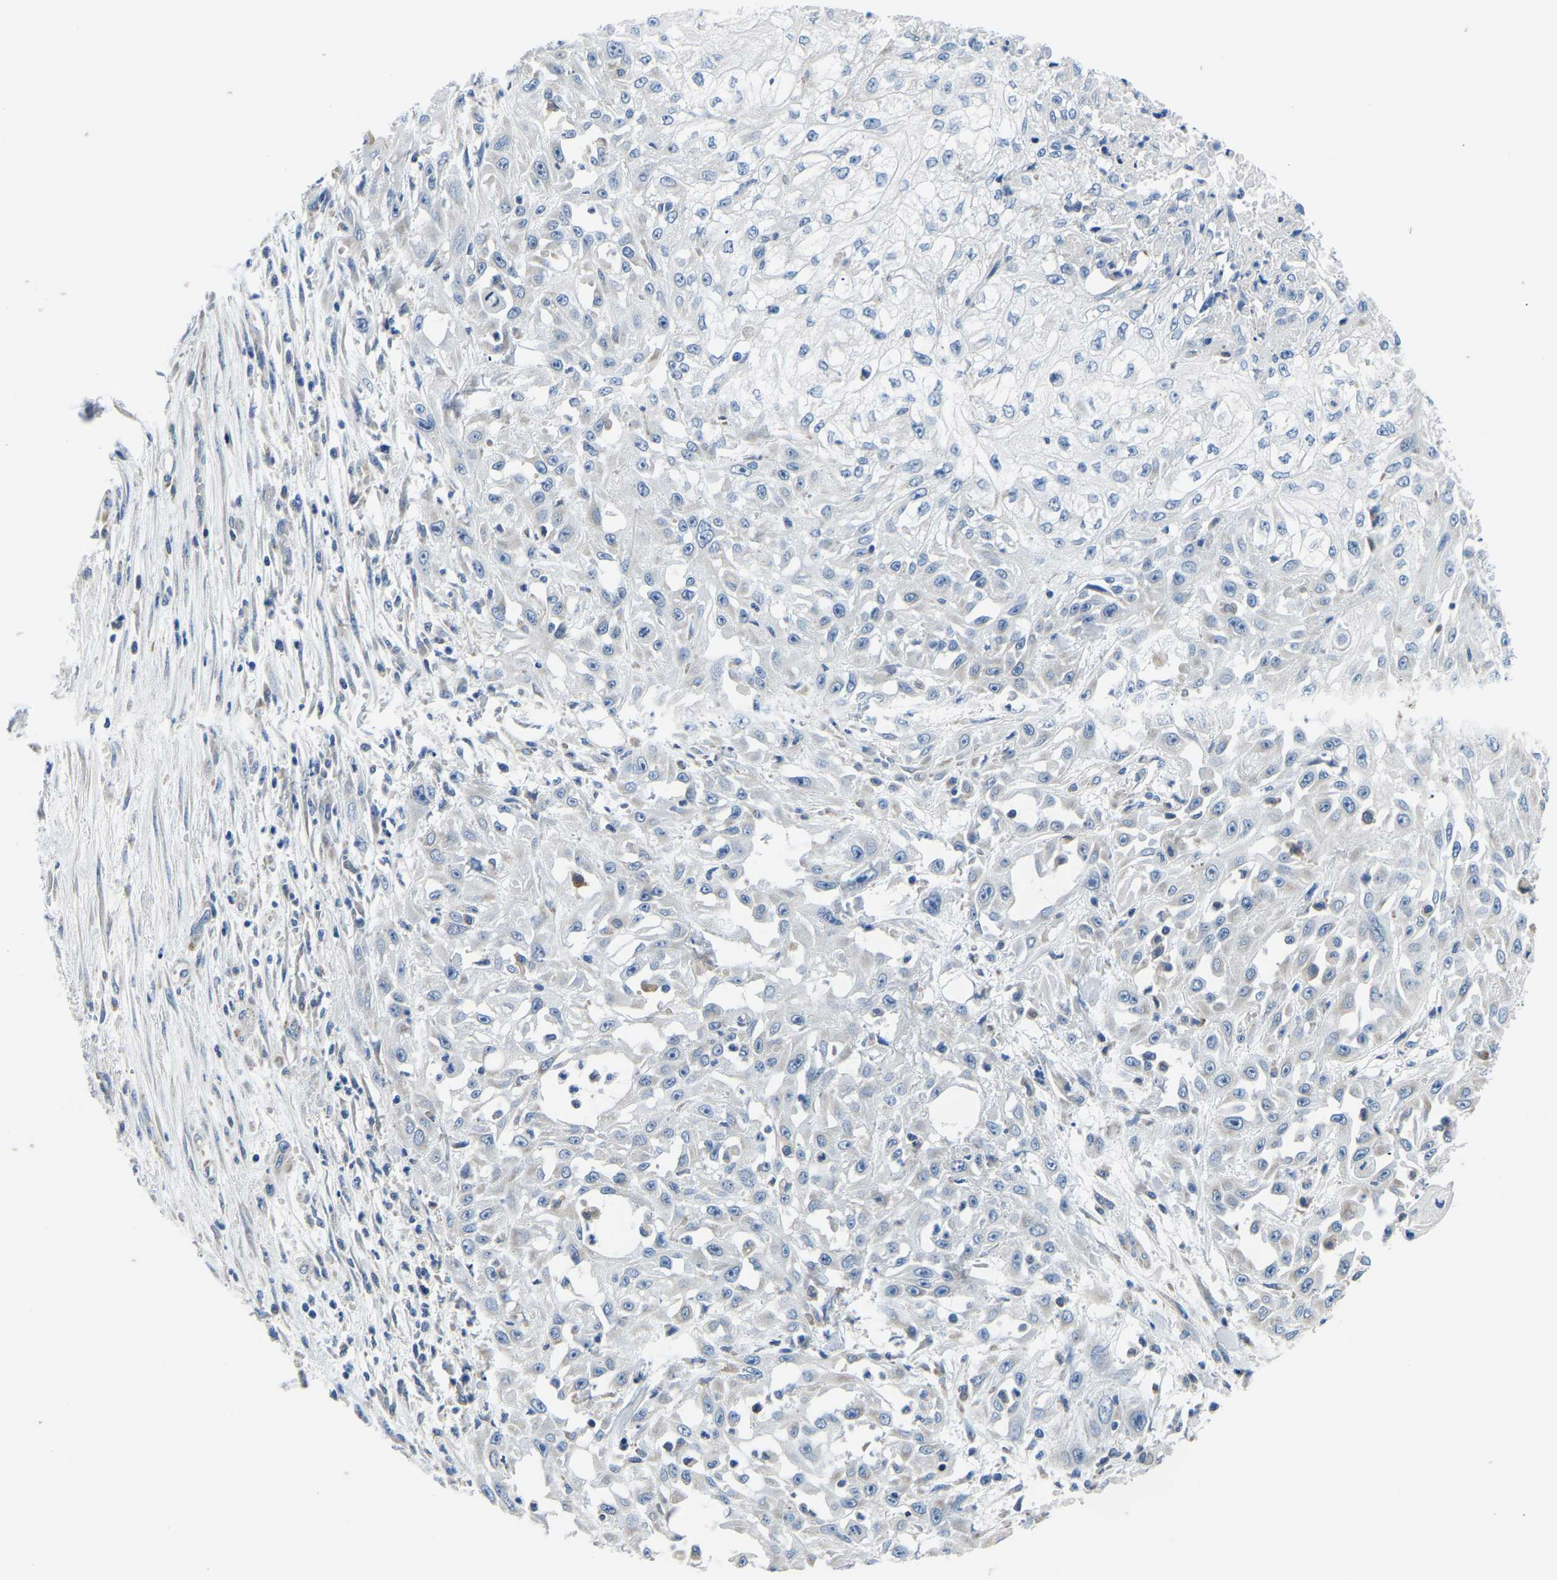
{"staining": {"intensity": "negative", "quantity": "none", "location": "none"}, "tissue": "skin cancer", "cell_type": "Tumor cells", "image_type": "cancer", "snomed": [{"axis": "morphology", "description": "Squamous cell carcinoma, NOS"}, {"axis": "morphology", "description": "Squamous cell carcinoma, metastatic, NOS"}, {"axis": "topography", "description": "Skin"}, {"axis": "topography", "description": "Lymph node"}], "caption": "Skin metastatic squamous cell carcinoma was stained to show a protein in brown. There is no significant expression in tumor cells.", "gene": "LIAS", "patient": {"sex": "male", "age": 75}}